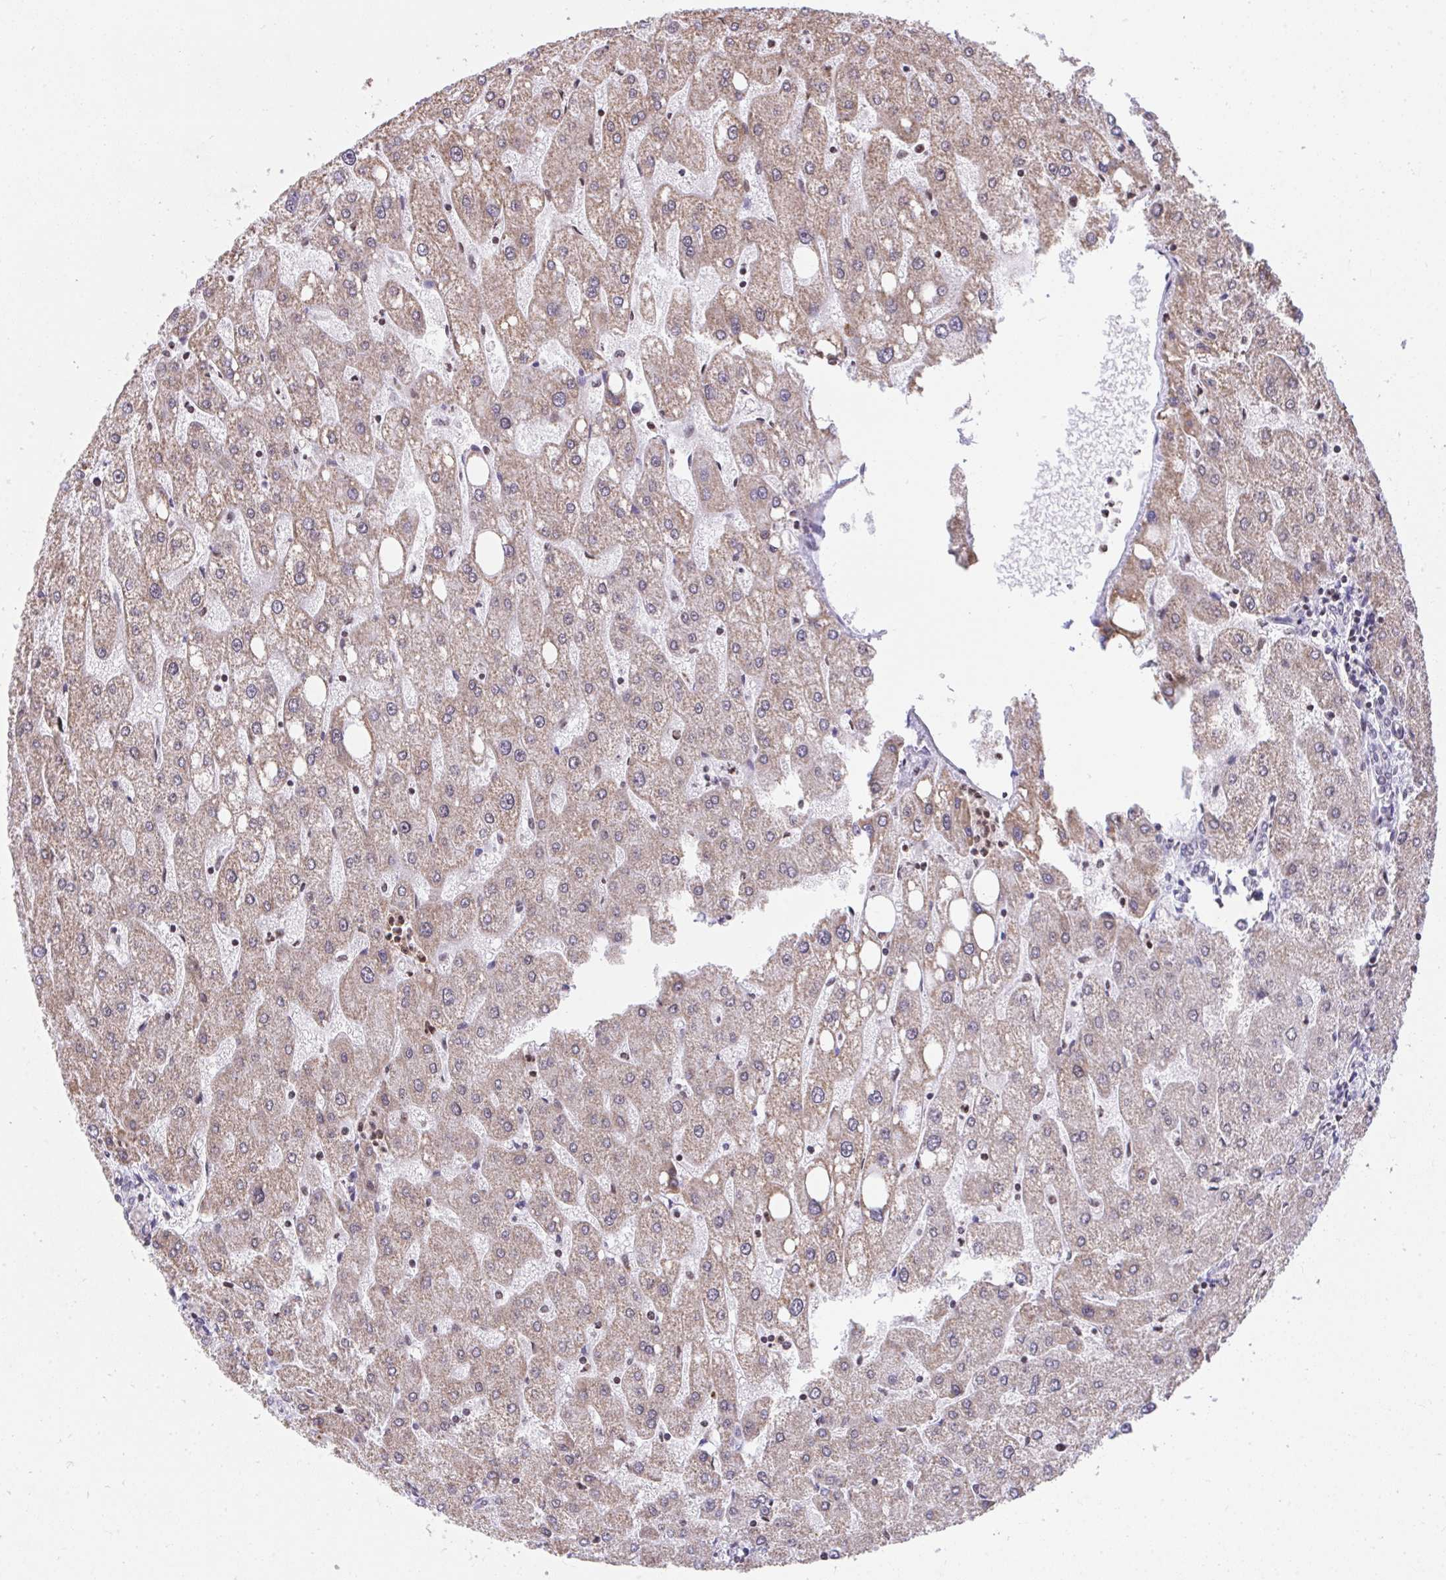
{"staining": {"intensity": "negative", "quantity": "none", "location": "none"}, "tissue": "liver", "cell_type": "Cholangiocytes", "image_type": "normal", "snomed": [{"axis": "morphology", "description": "Normal tissue, NOS"}, {"axis": "topography", "description": "Liver"}], "caption": "Cholangiocytes show no significant positivity in unremarkable liver. Nuclei are stained in blue.", "gene": "KCNN4", "patient": {"sex": "male", "age": 67}}